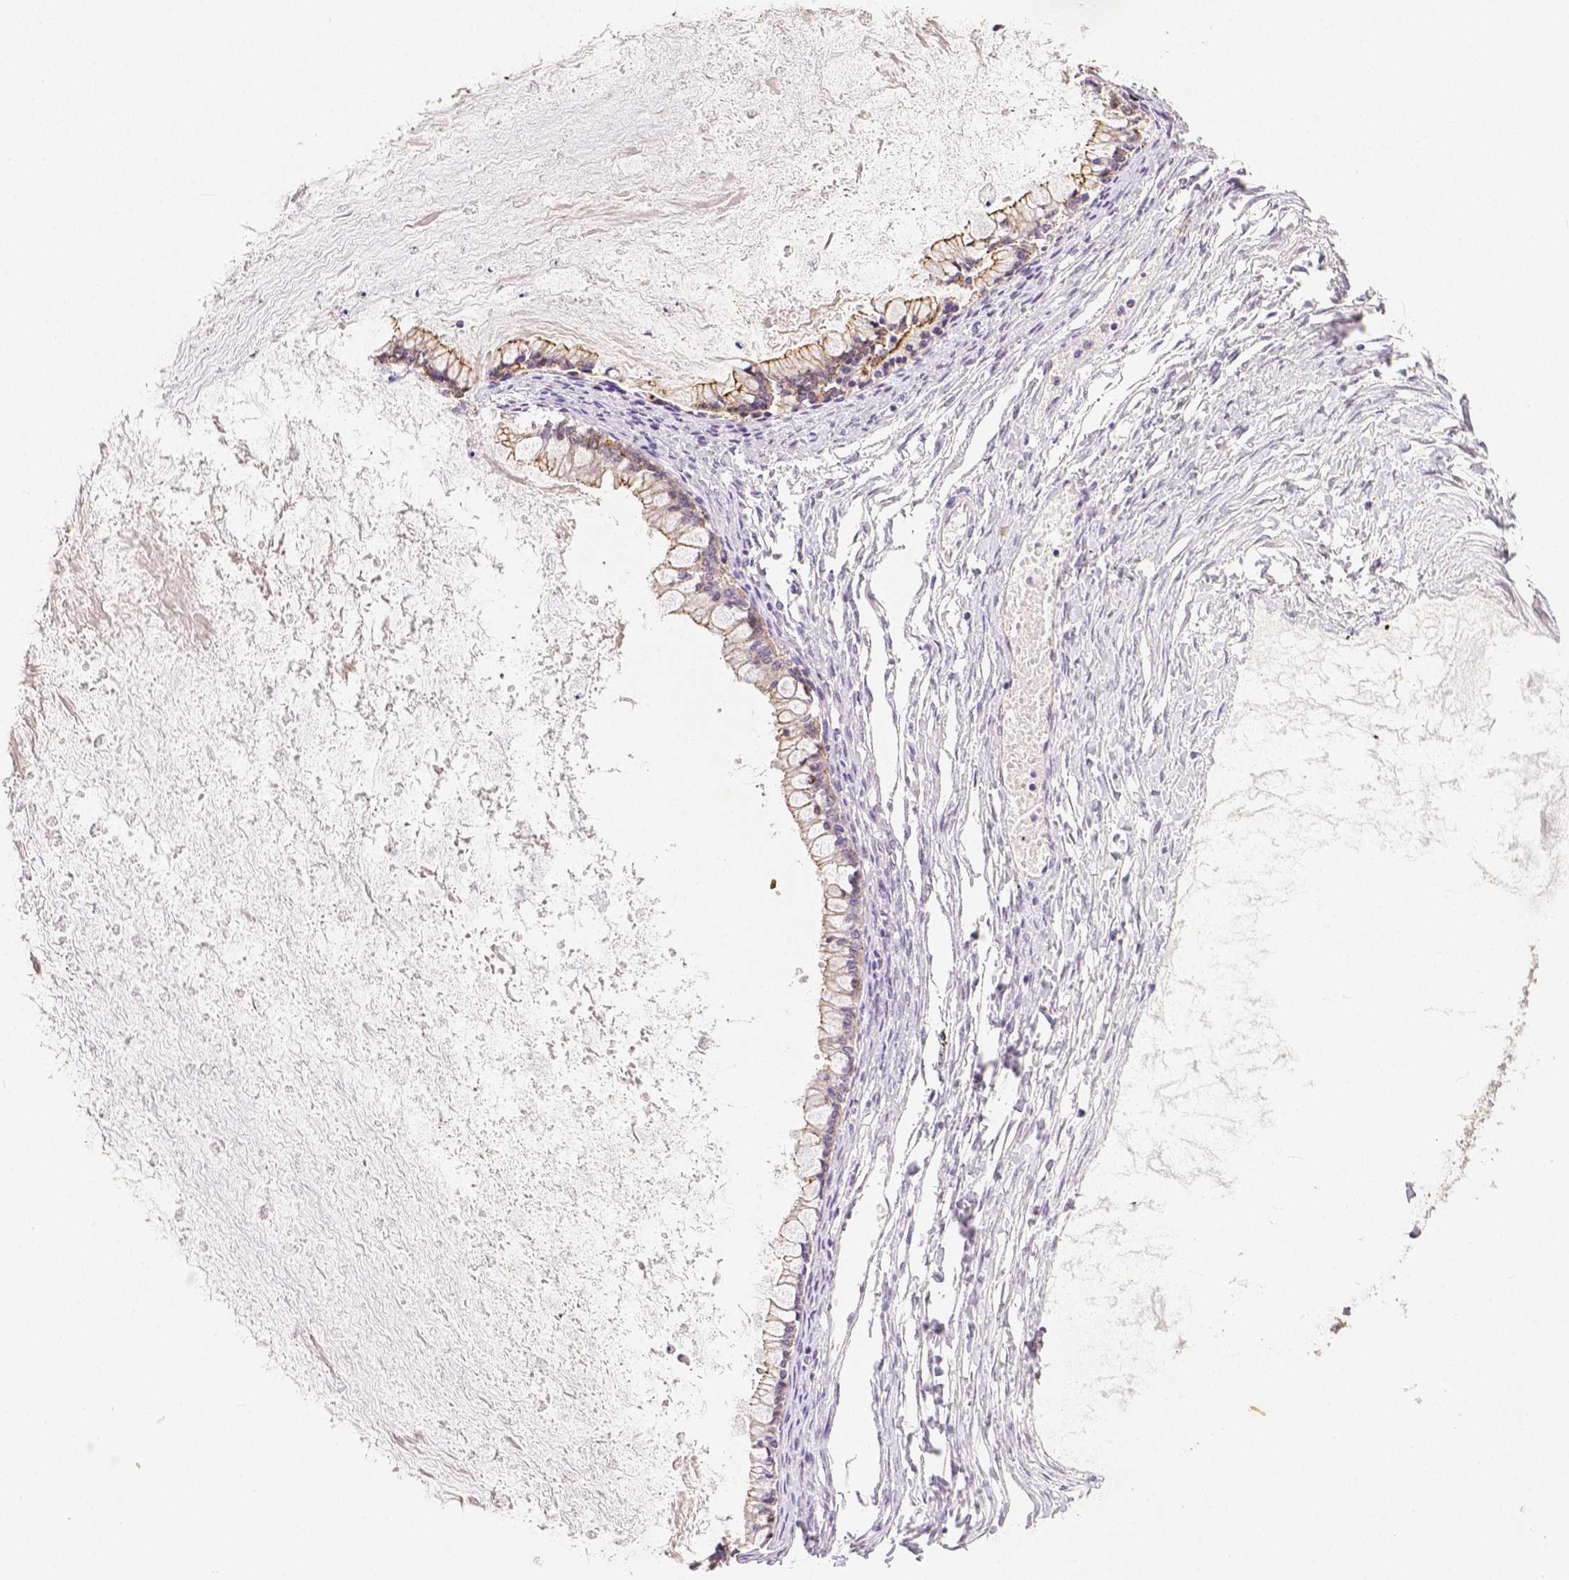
{"staining": {"intensity": "weak", "quantity": ">75%", "location": "cytoplasmic/membranous"}, "tissue": "ovarian cancer", "cell_type": "Tumor cells", "image_type": "cancer", "snomed": [{"axis": "morphology", "description": "Cystadenocarcinoma, mucinous, NOS"}, {"axis": "topography", "description": "Ovary"}], "caption": "Ovarian mucinous cystadenocarcinoma stained for a protein (brown) displays weak cytoplasmic/membranous positive expression in about >75% of tumor cells.", "gene": "OCLN", "patient": {"sex": "female", "age": 67}}